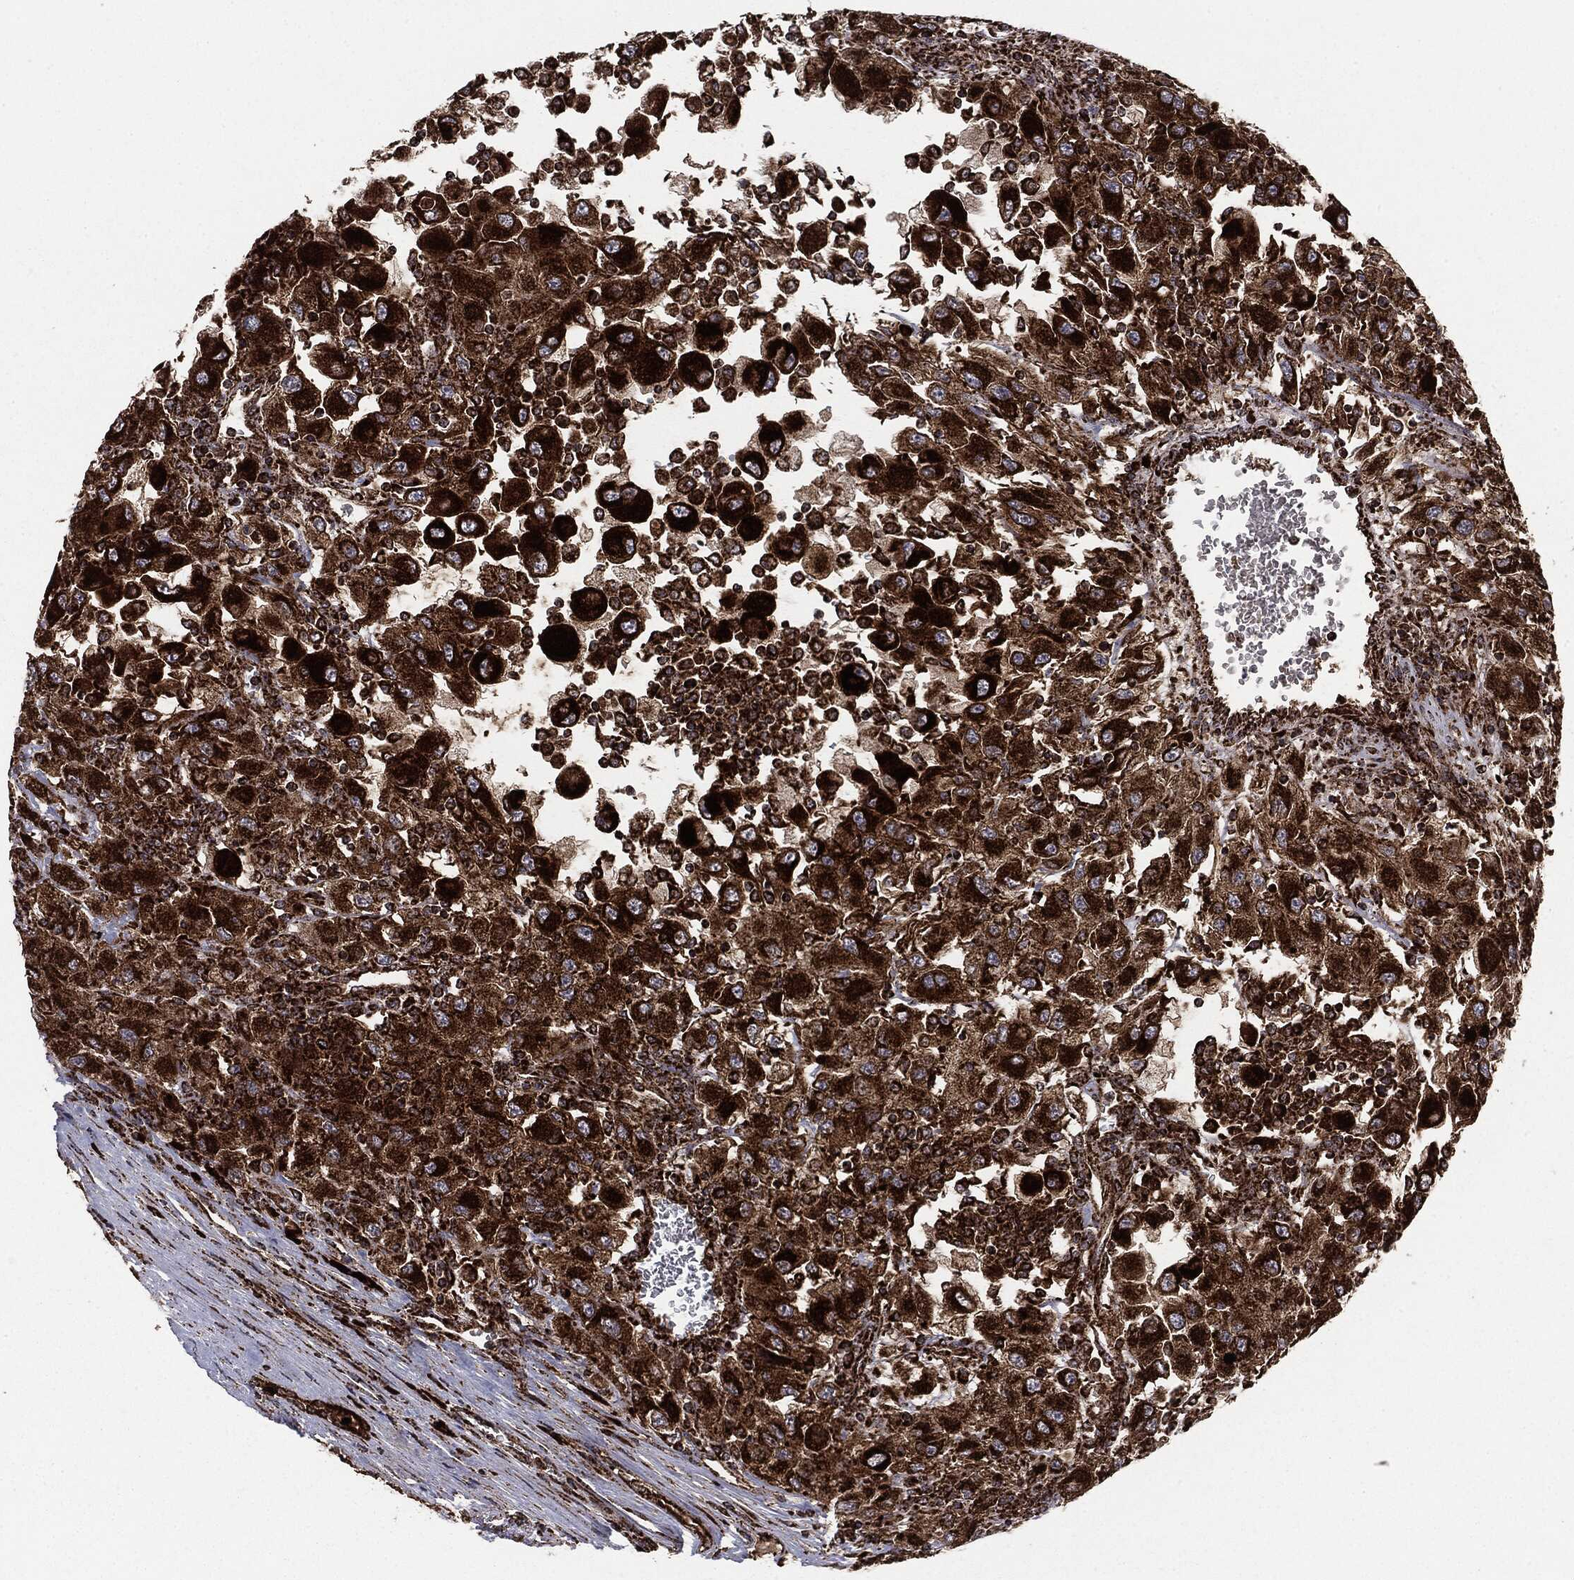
{"staining": {"intensity": "strong", "quantity": ">75%", "location": "cytoplasmic/membranous"}, "tissue": "renal cancer", "cell_type": "Tumor cells", "image_type": "cancer", "snomed": [{"axis": "morphology", "description": "Adenocarcinoma, NOS"}, {"axis": "topography", "description": "Kidney"}], "caption": "Renal cancer stained with immunohistochemistry (IHC) displays strong cytoplasmic/membranous positivity in about >75% of tumor cells. (IHC, brightfield microscopy, high magnification).", "gene": "MAP2K1", "patient": {"sex": "female", "age": 67}}